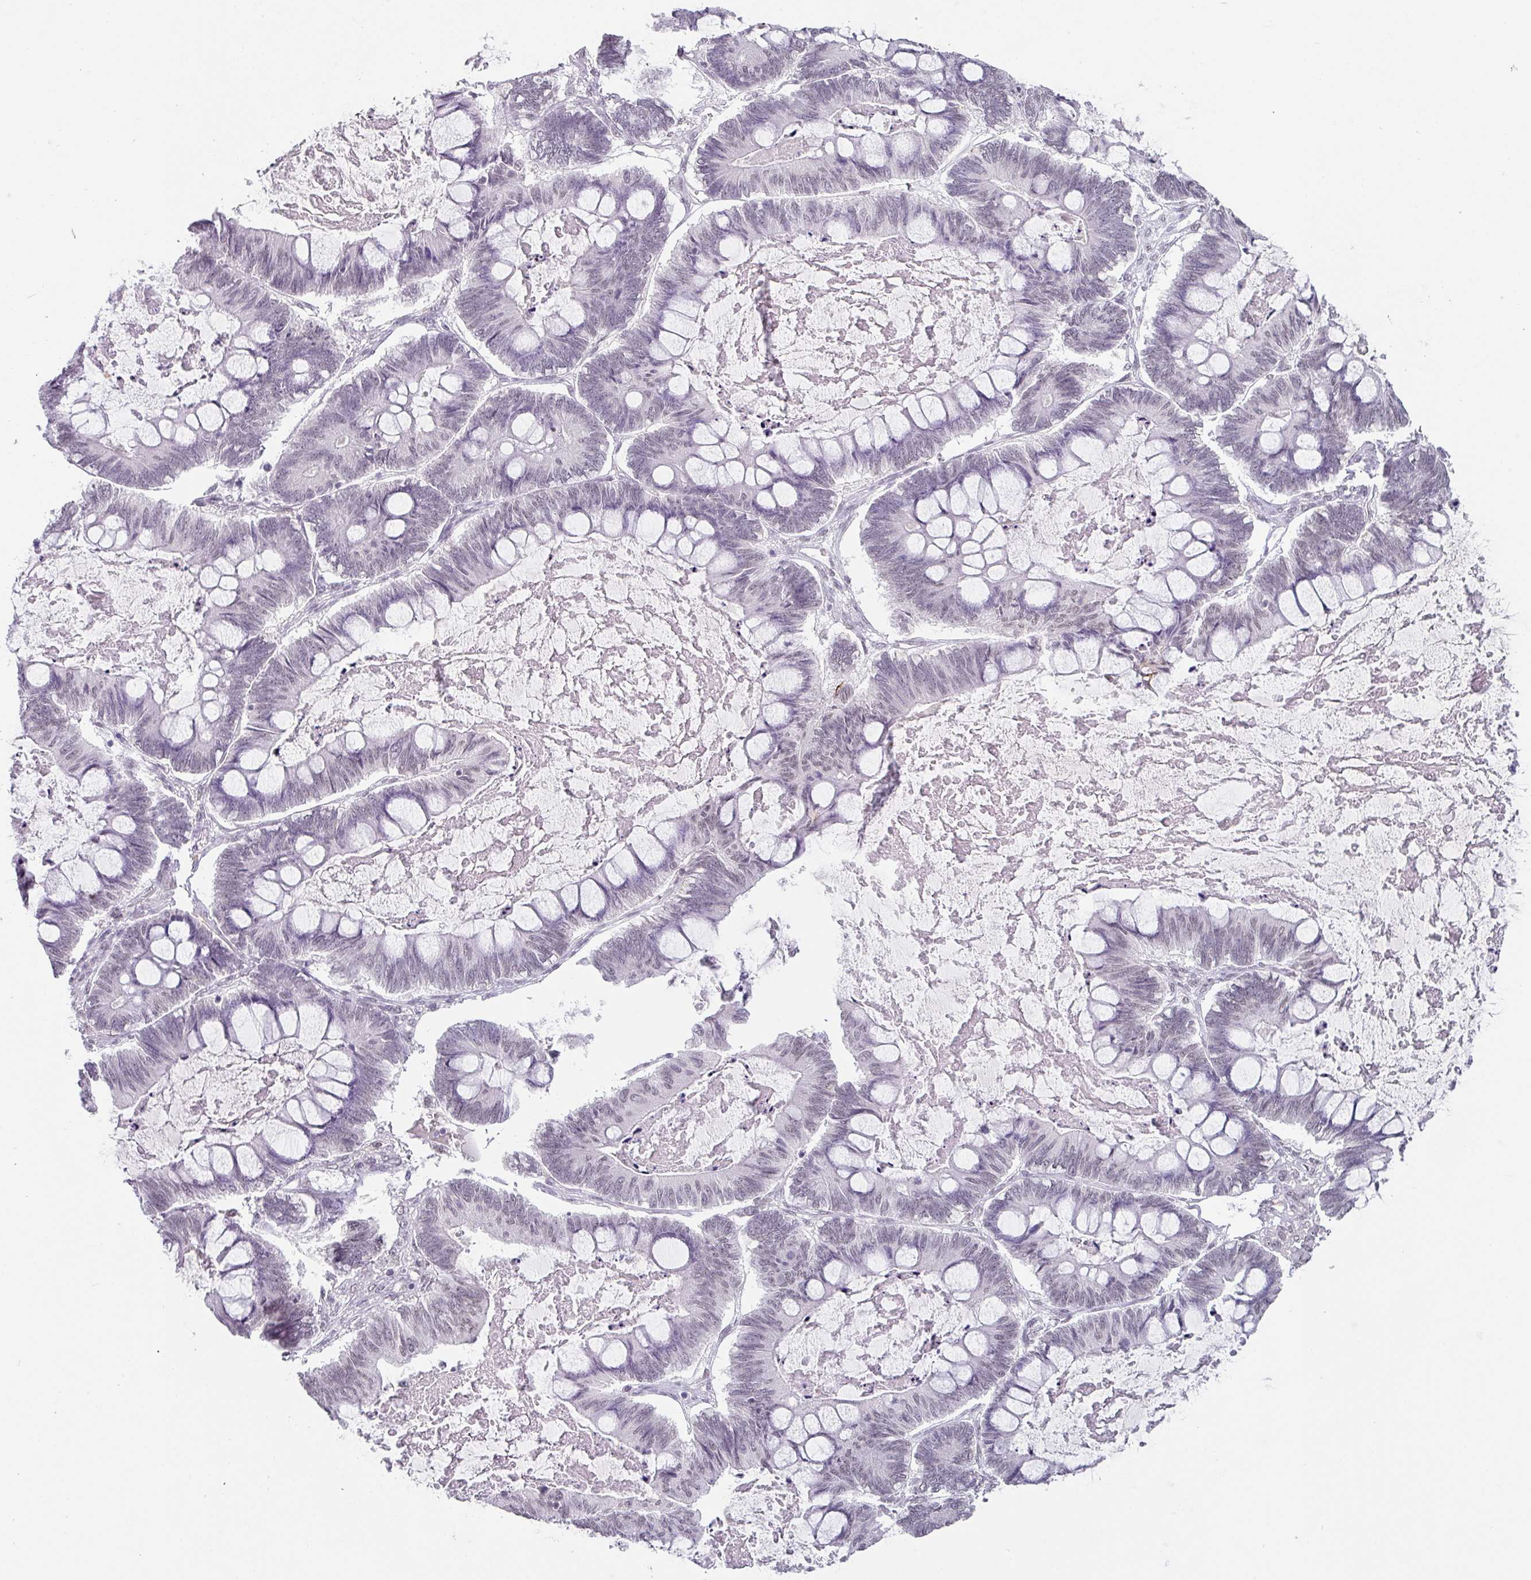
{"staining": {"intensity": "weak", "quantity": "<25%", "location": "nuclear"}, "tissue": "ovarian cancer", "cell_type": "Tumor cells", "image_type": "cancer", "snomed": [{"axis": "morphology", "description": "Cystadenocarcinoma, mucinous, NOS"}, {"axis": "topography", "description": "Ovary"}], "caption": "The micrograph demonstrates no staining of tumor cells in ovarian mucinous cystadenocarcinoma.", "gene": "C1QB", "patient": {"sex": "female", "age": 61}}